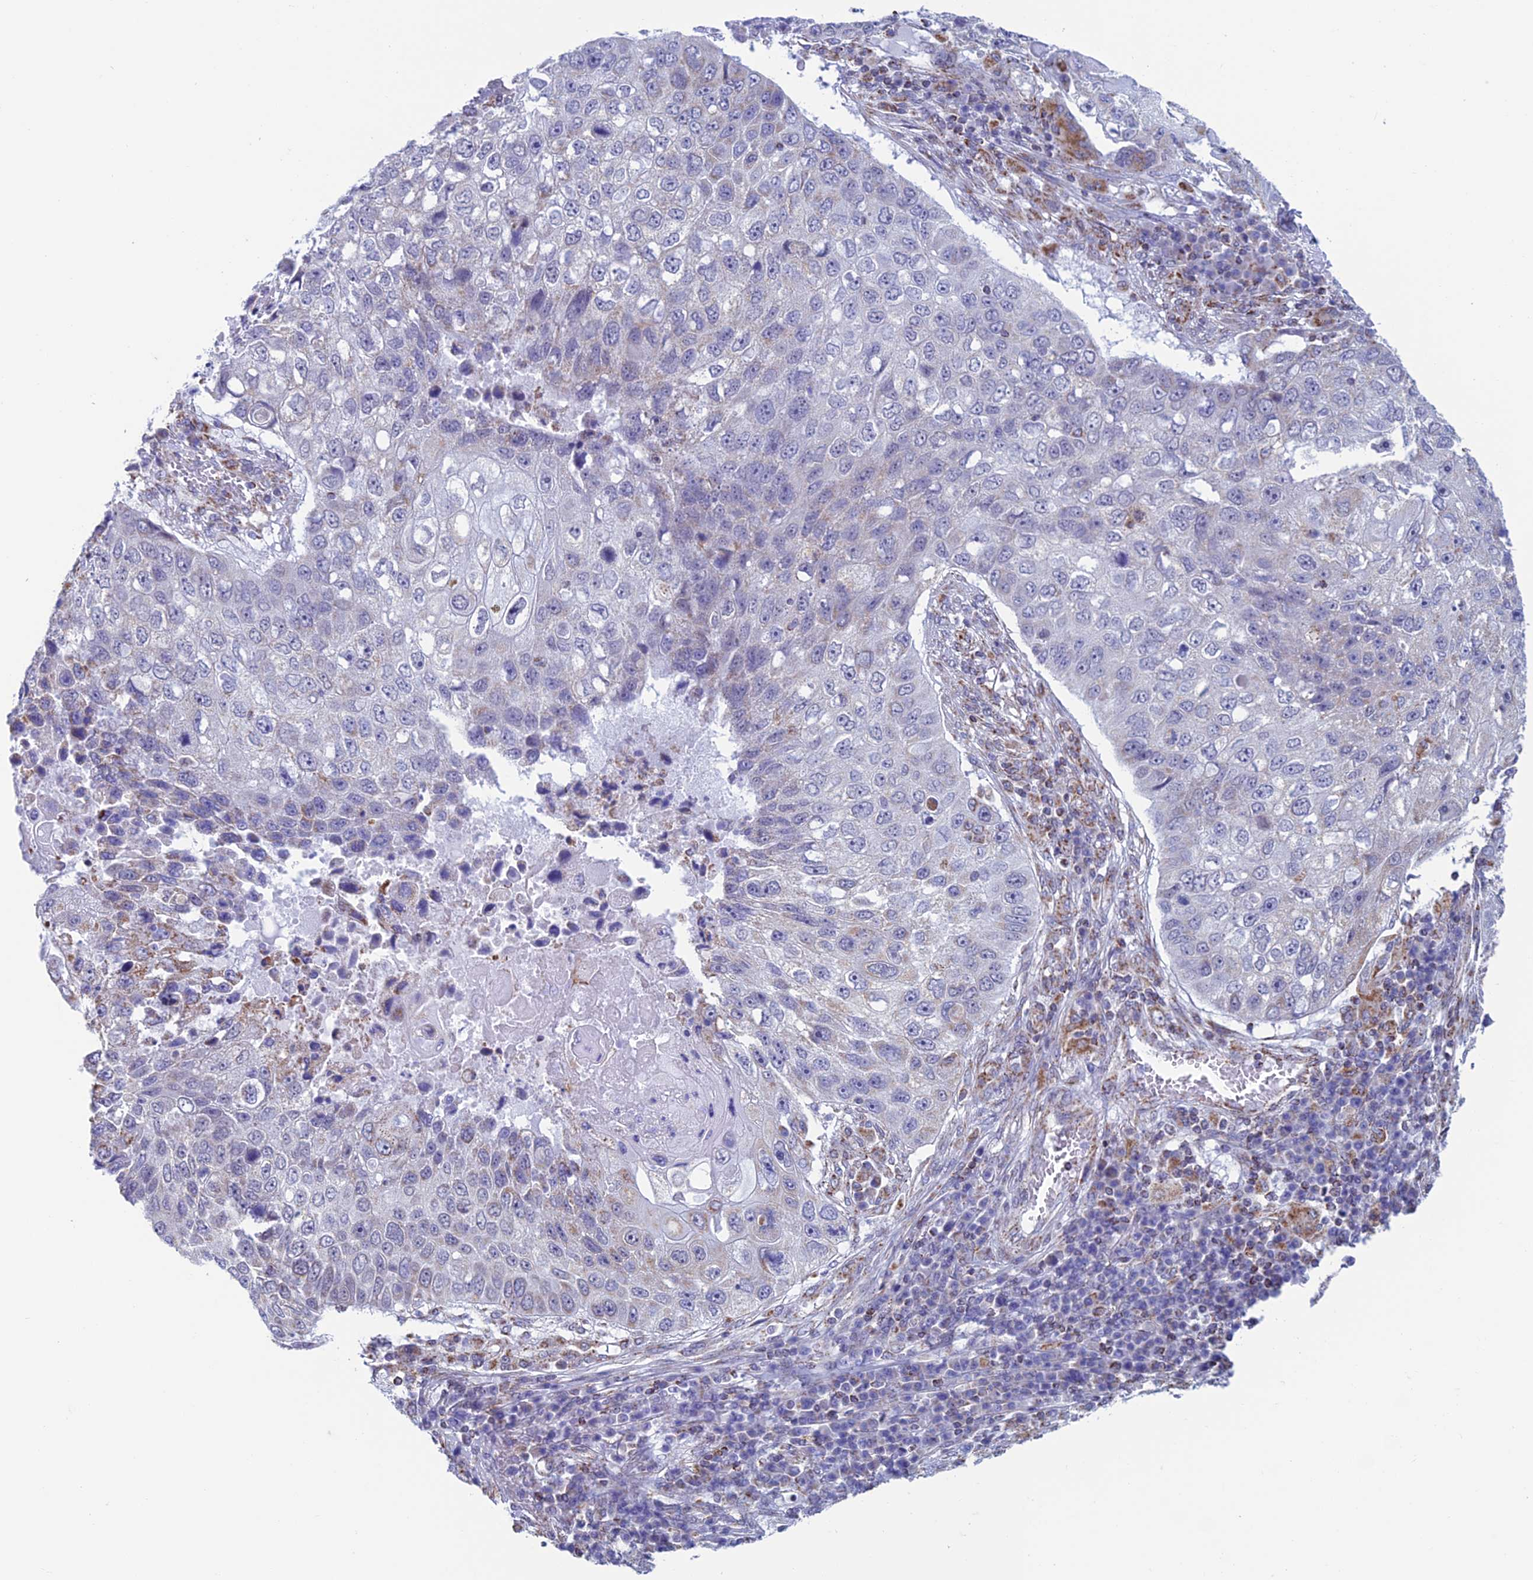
{"staining": {"intensity": "negative", "quantity": "none", "location": "none"}, "tissue": "lung cancer", "cell_type": "Tumor cells", "image_type": "cancer", "snomed": [{"axis": "morphology", "description": "Squamous cell carcinoma, NOS"}, {"axis": "topography", "description": "Lung"}], "caption": "A high-resolution micrograph shows IHC staining of lung cancer (squamous cell carcinoma), which shows no significant positivity in tumor cells.", "gene": "ZNG1B", "patient": {"sex": "male", "age": 61}}